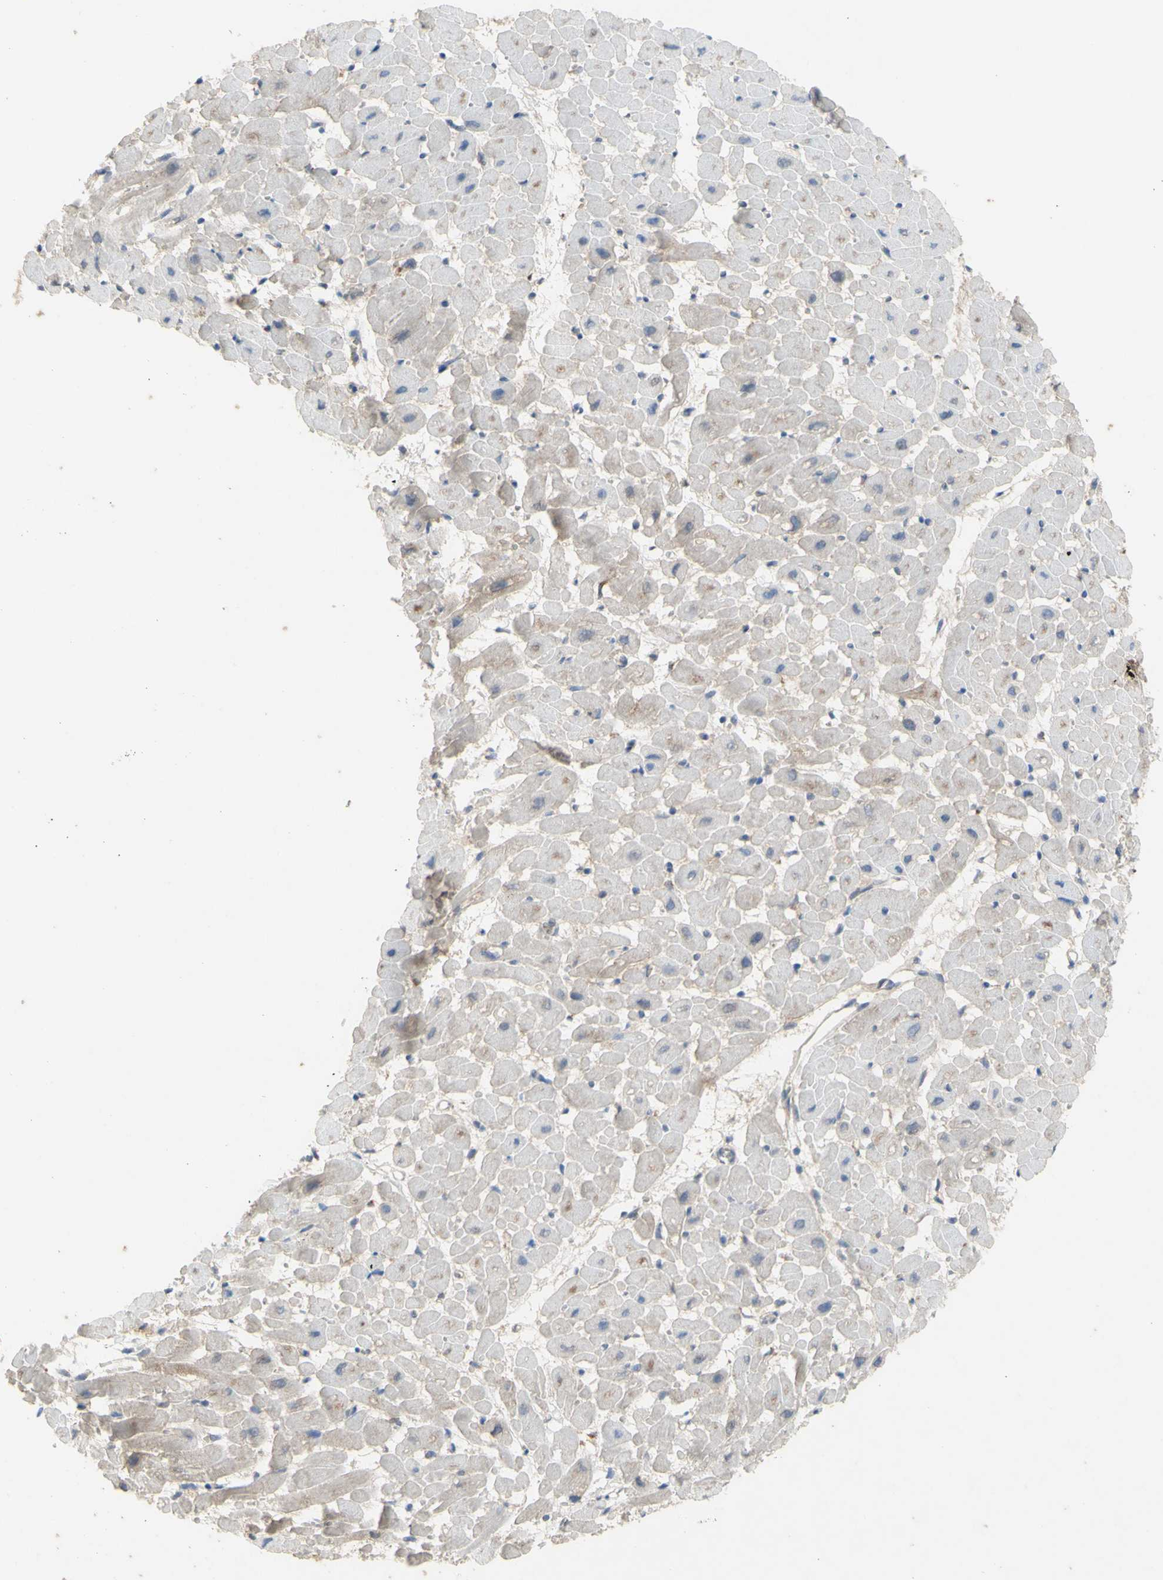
{"staining": {"intensity": "negative", "quantity": "none", "location": "none"}, "tissue": "heart muscle", "cell_type": "Cardiomyocytes", "image_type": "normal", "snomed": [{"axis": "morphology", "description": "Normal tissue, NOS"}, {"axis": "topography", "description": "Heart"}], "caption": "A histopathology image of heart muscle stained for a protein reveals no brown staining in cardiomyocytes.", "gene": "NLRP1", "patient": {"sex": "male", "age": 45}}